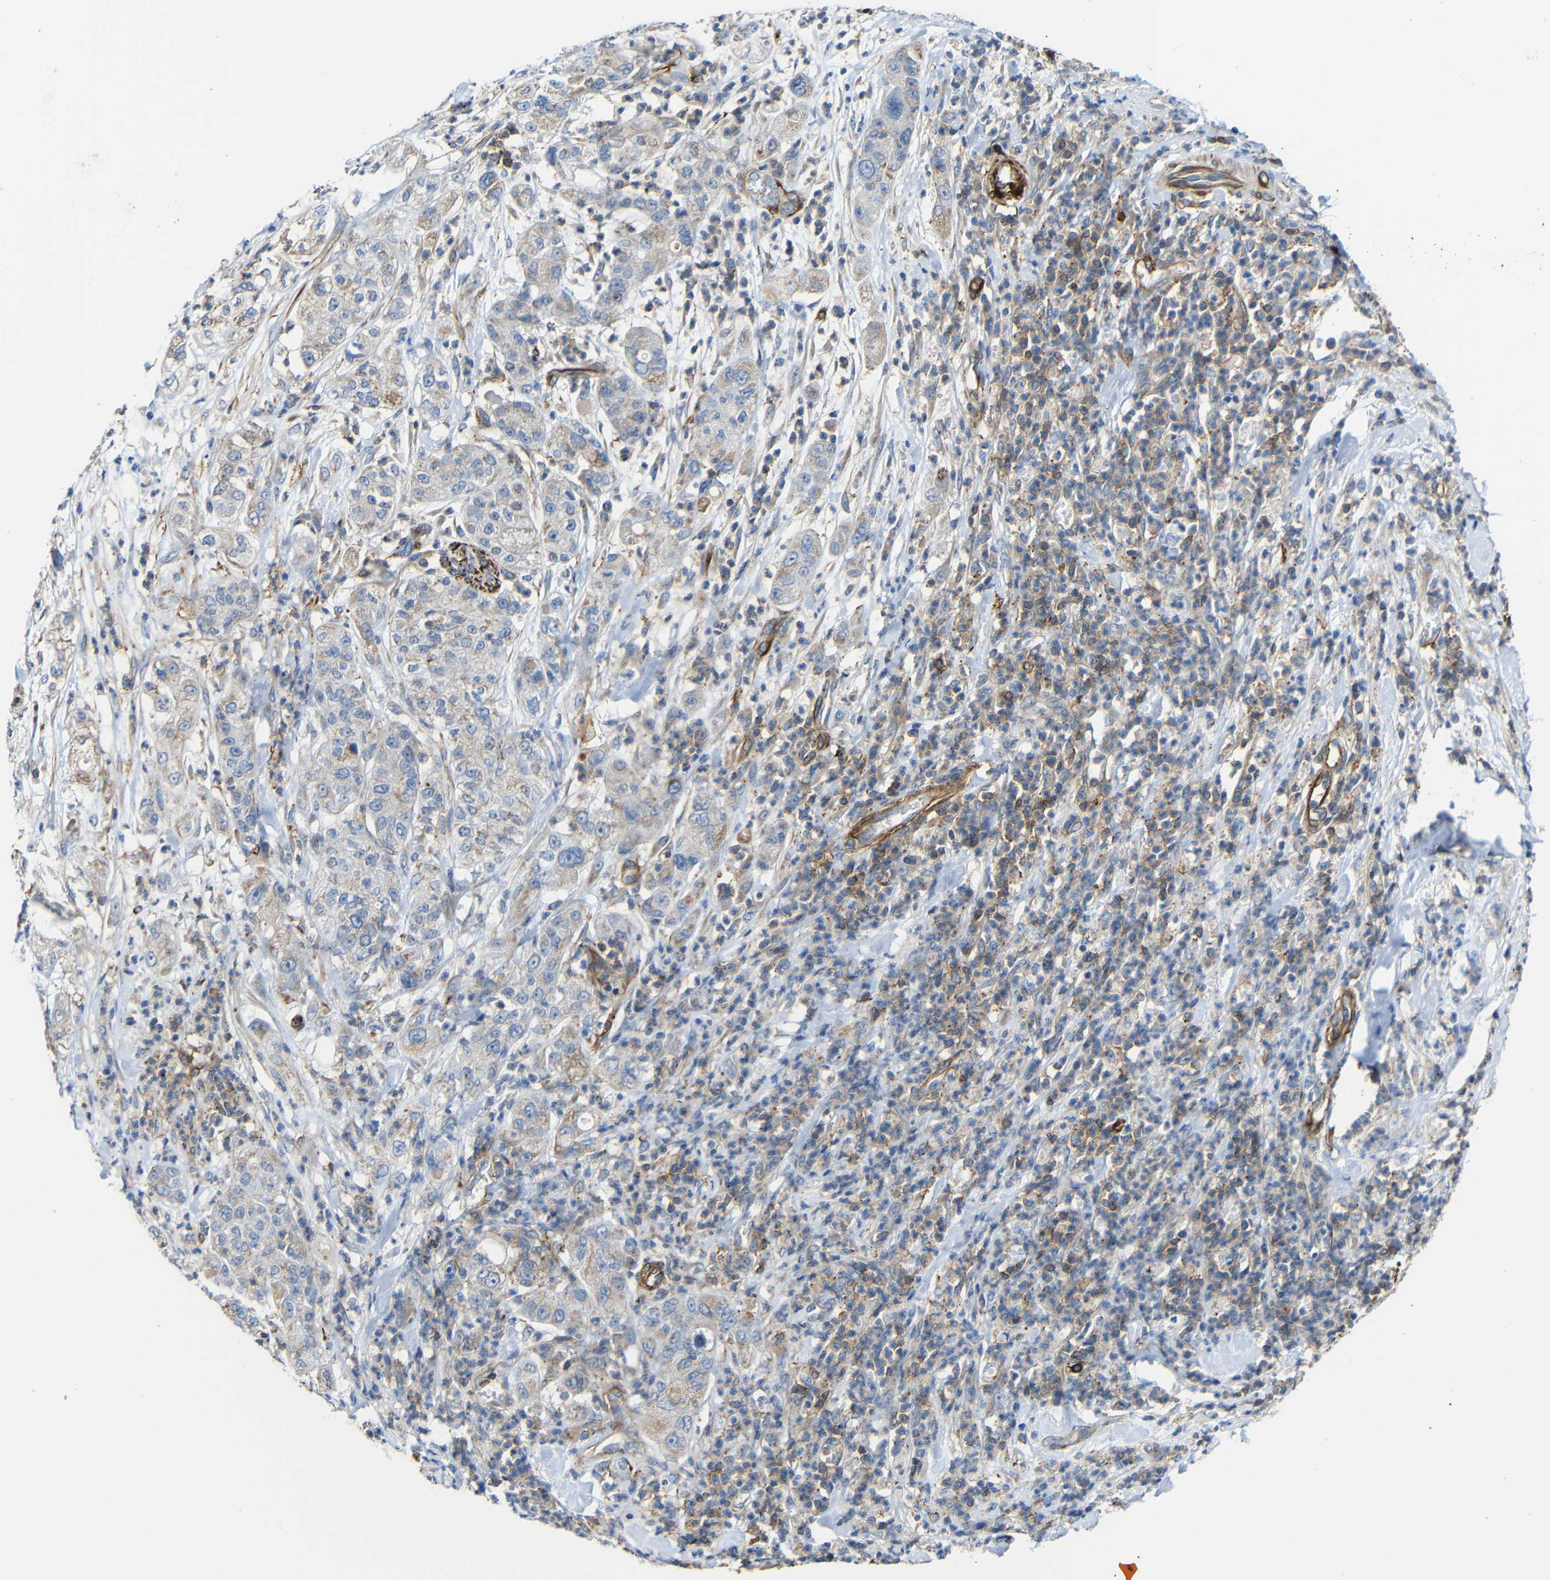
{"staining": {"intensity": "weak", "quantity": ">75%", "location": "cytoplasmic/membranous"}, "tissue": "pancreatic cancer", "cell_type": "Tumor cells", "image_type": "cancer", "snomed": [{"axis": "morphology", "description": "Adenocarcinoma, NOS"}, {"axis": "topography", "description": "Pancreas"}], "caption": "Human pancreatic cancer stained with a protein marker exhibits weak staining in tumor cells.", "gene": "IGSF10", "patient": {"sex": "female", "age": 78}}